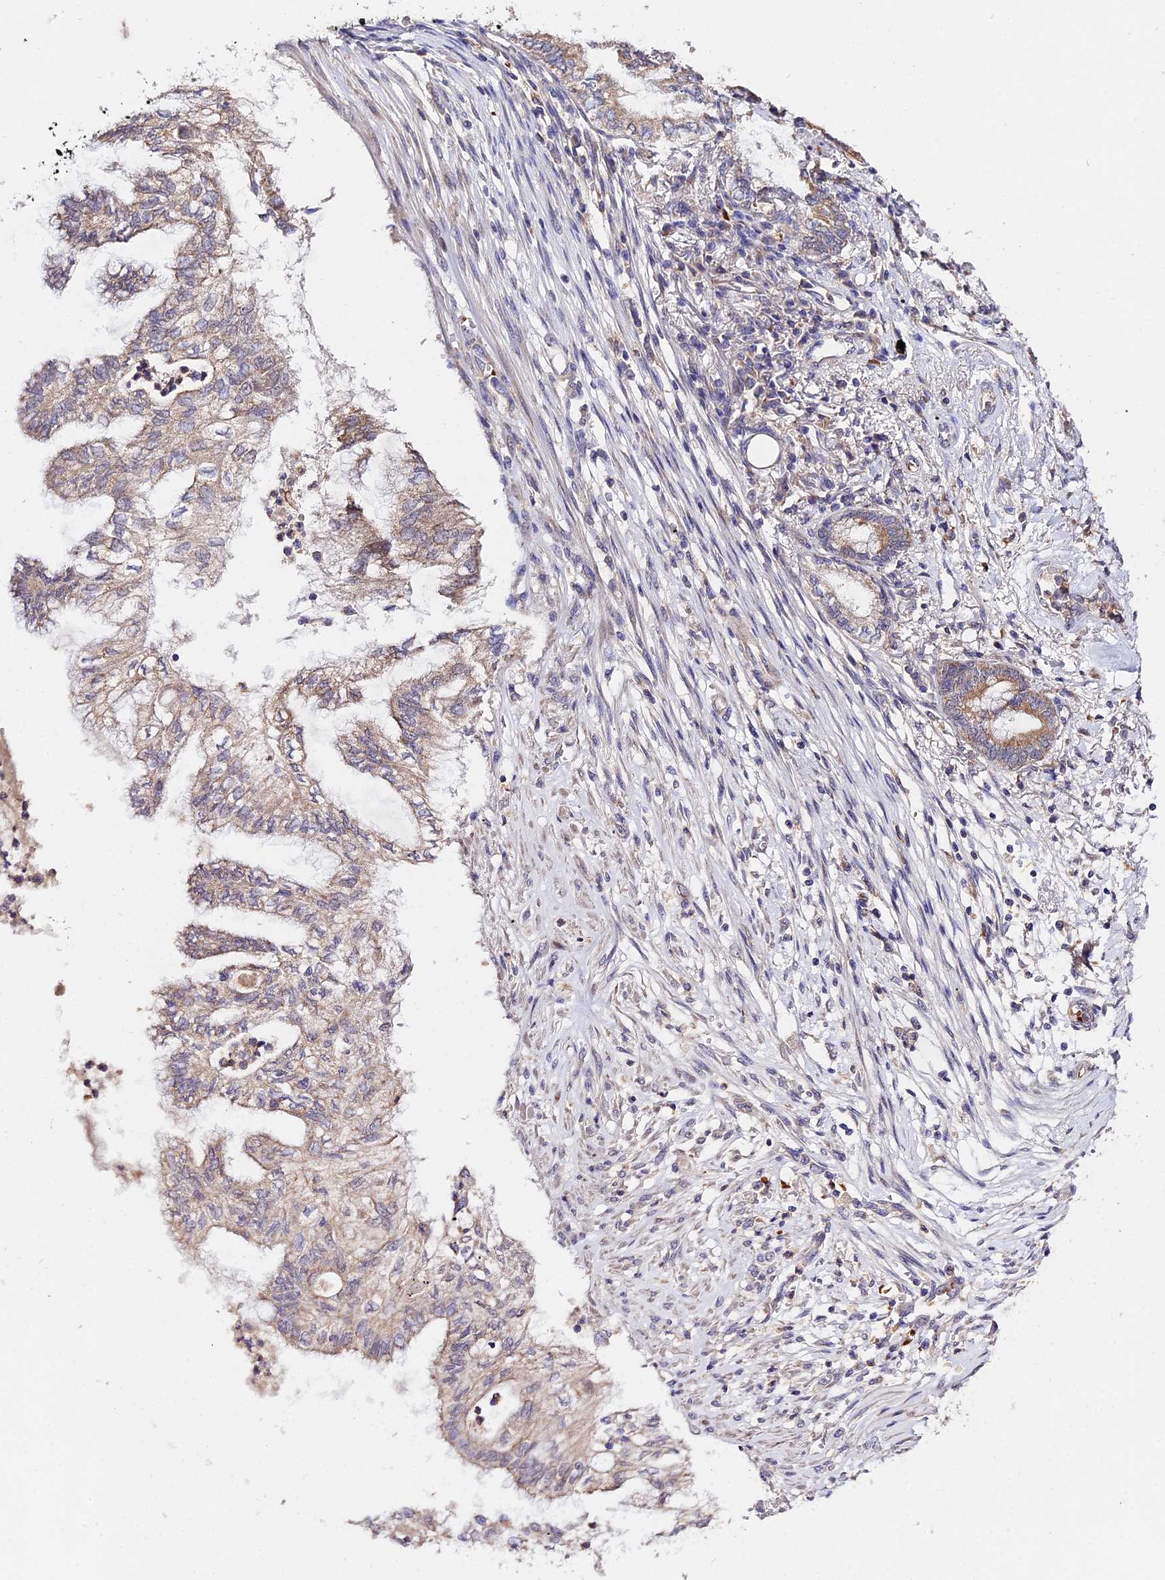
{"staining": {"intensity": "weak", "quantity": "25%-75%", "location": "cytoplasmic/membranous"}, "tissue": "lung cancer", "cell_type": "Tumor cells", "image_type": "cancer", "snomed": [{"axis": "morphology", "description": "Adenocarcinoma, NOS"}, {"axis": "topography", "description": "Lung"}], "caption": "A brown stain labels weak cytoplasmic/membranous positivity of a protein in human lung cancer tumor cells.", "gene": "WDR5B", "patient": {"sex": "female", "age": 70}}